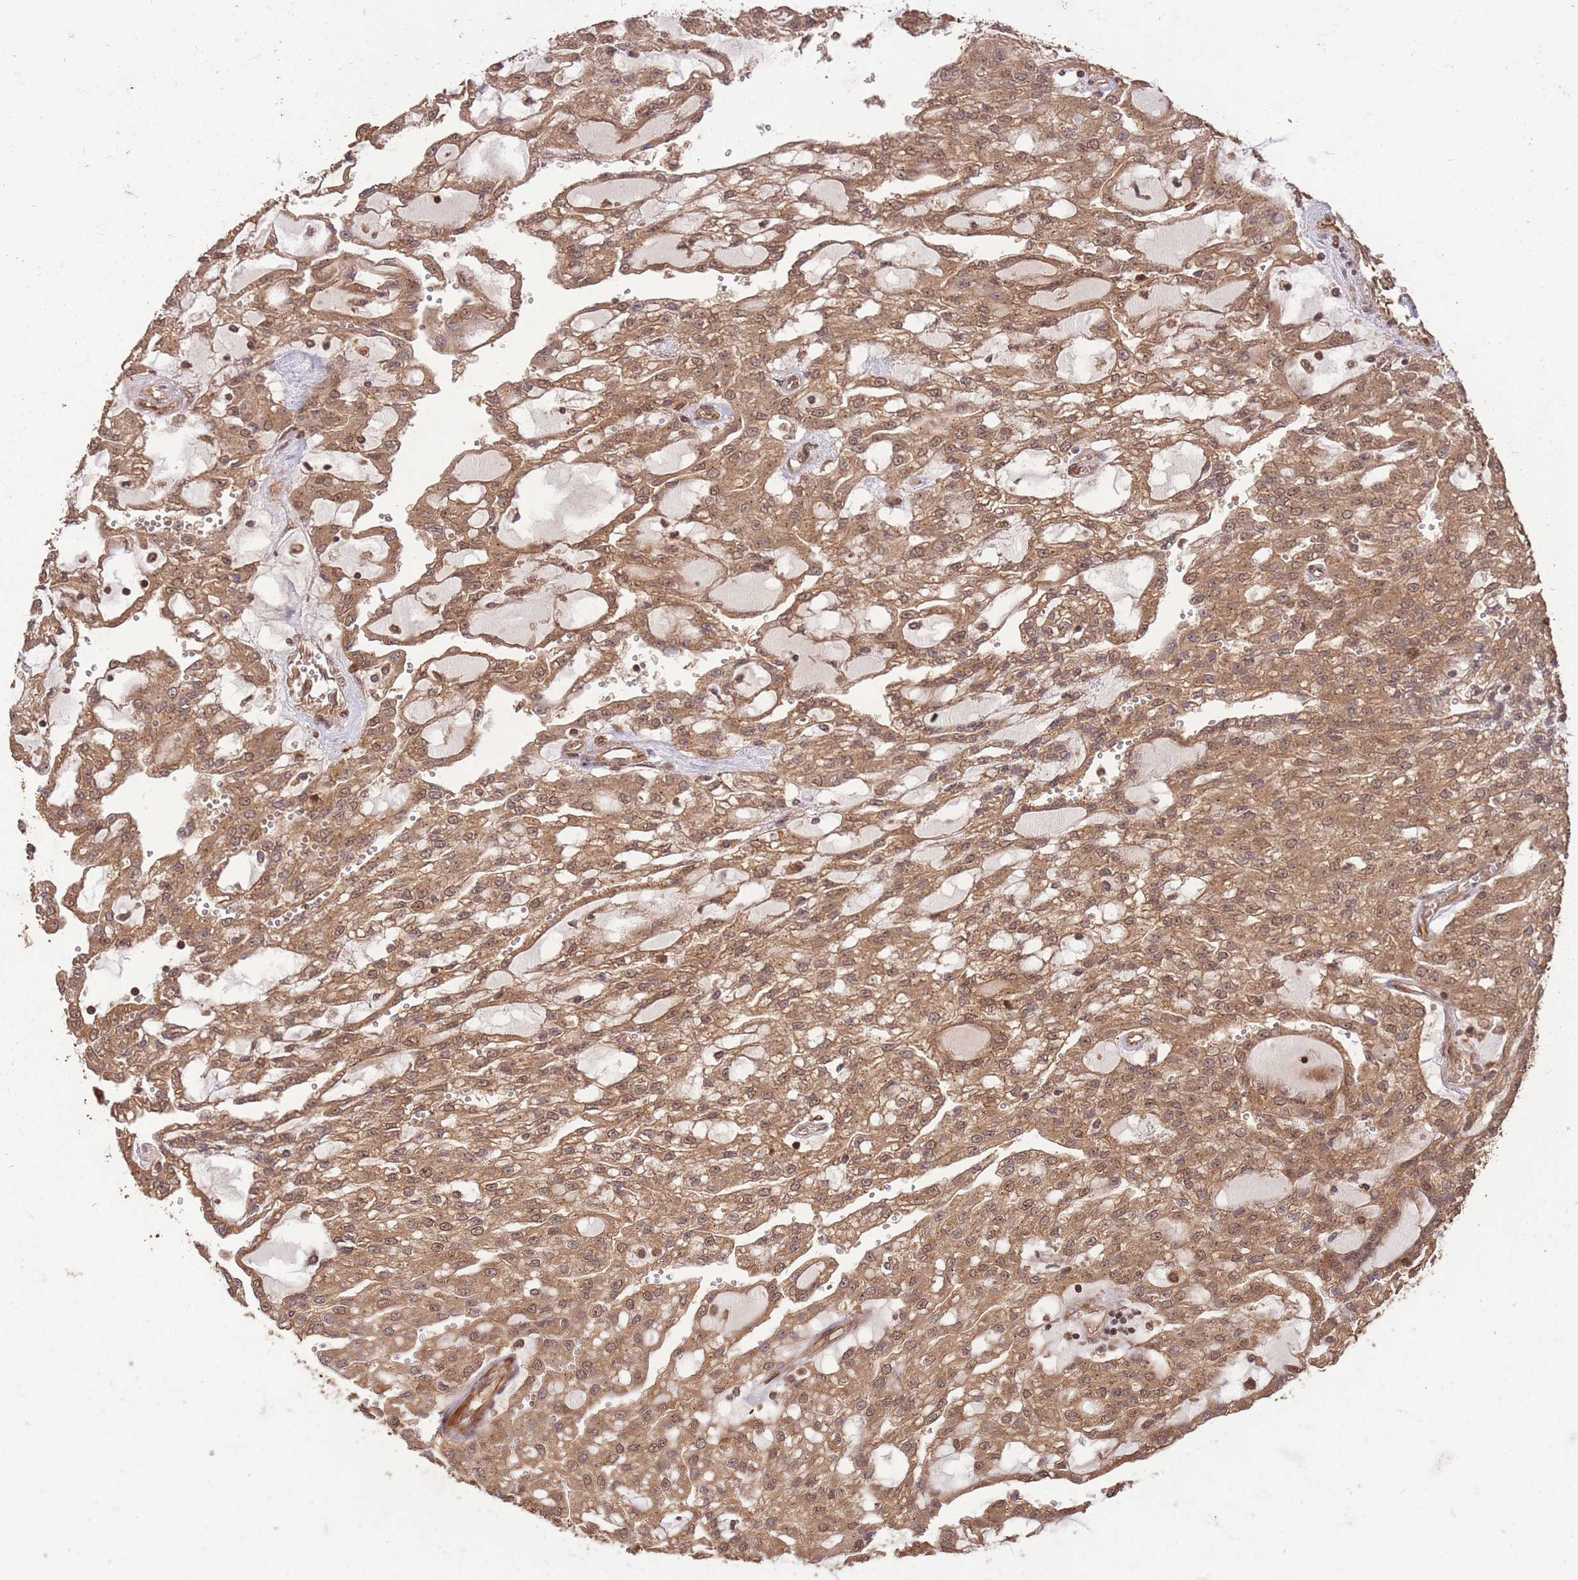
{"staining": {"intensity": "moderate", "quantity": ">75%", "location": "cytoplasmic/membranous,nuclear"}, "tissue": "renal cancer", "cell_type": "Tumor cells", "image_type": "cancer", "snomed": [{"axis": "morphology", "description": "Adenocarcinoma, NOS"}, {"axis": "topography", "description": "Kidney"}], "caption": "The photomicrograph demonstrates a brown stain indicating the presence of a protein in the cytoplasmic/membranous and nuclear of tumor cells in renal cancer (adenocarcinoma).", "gene": "ERBB3", "patient": {"sex": "male", "age": 63}}